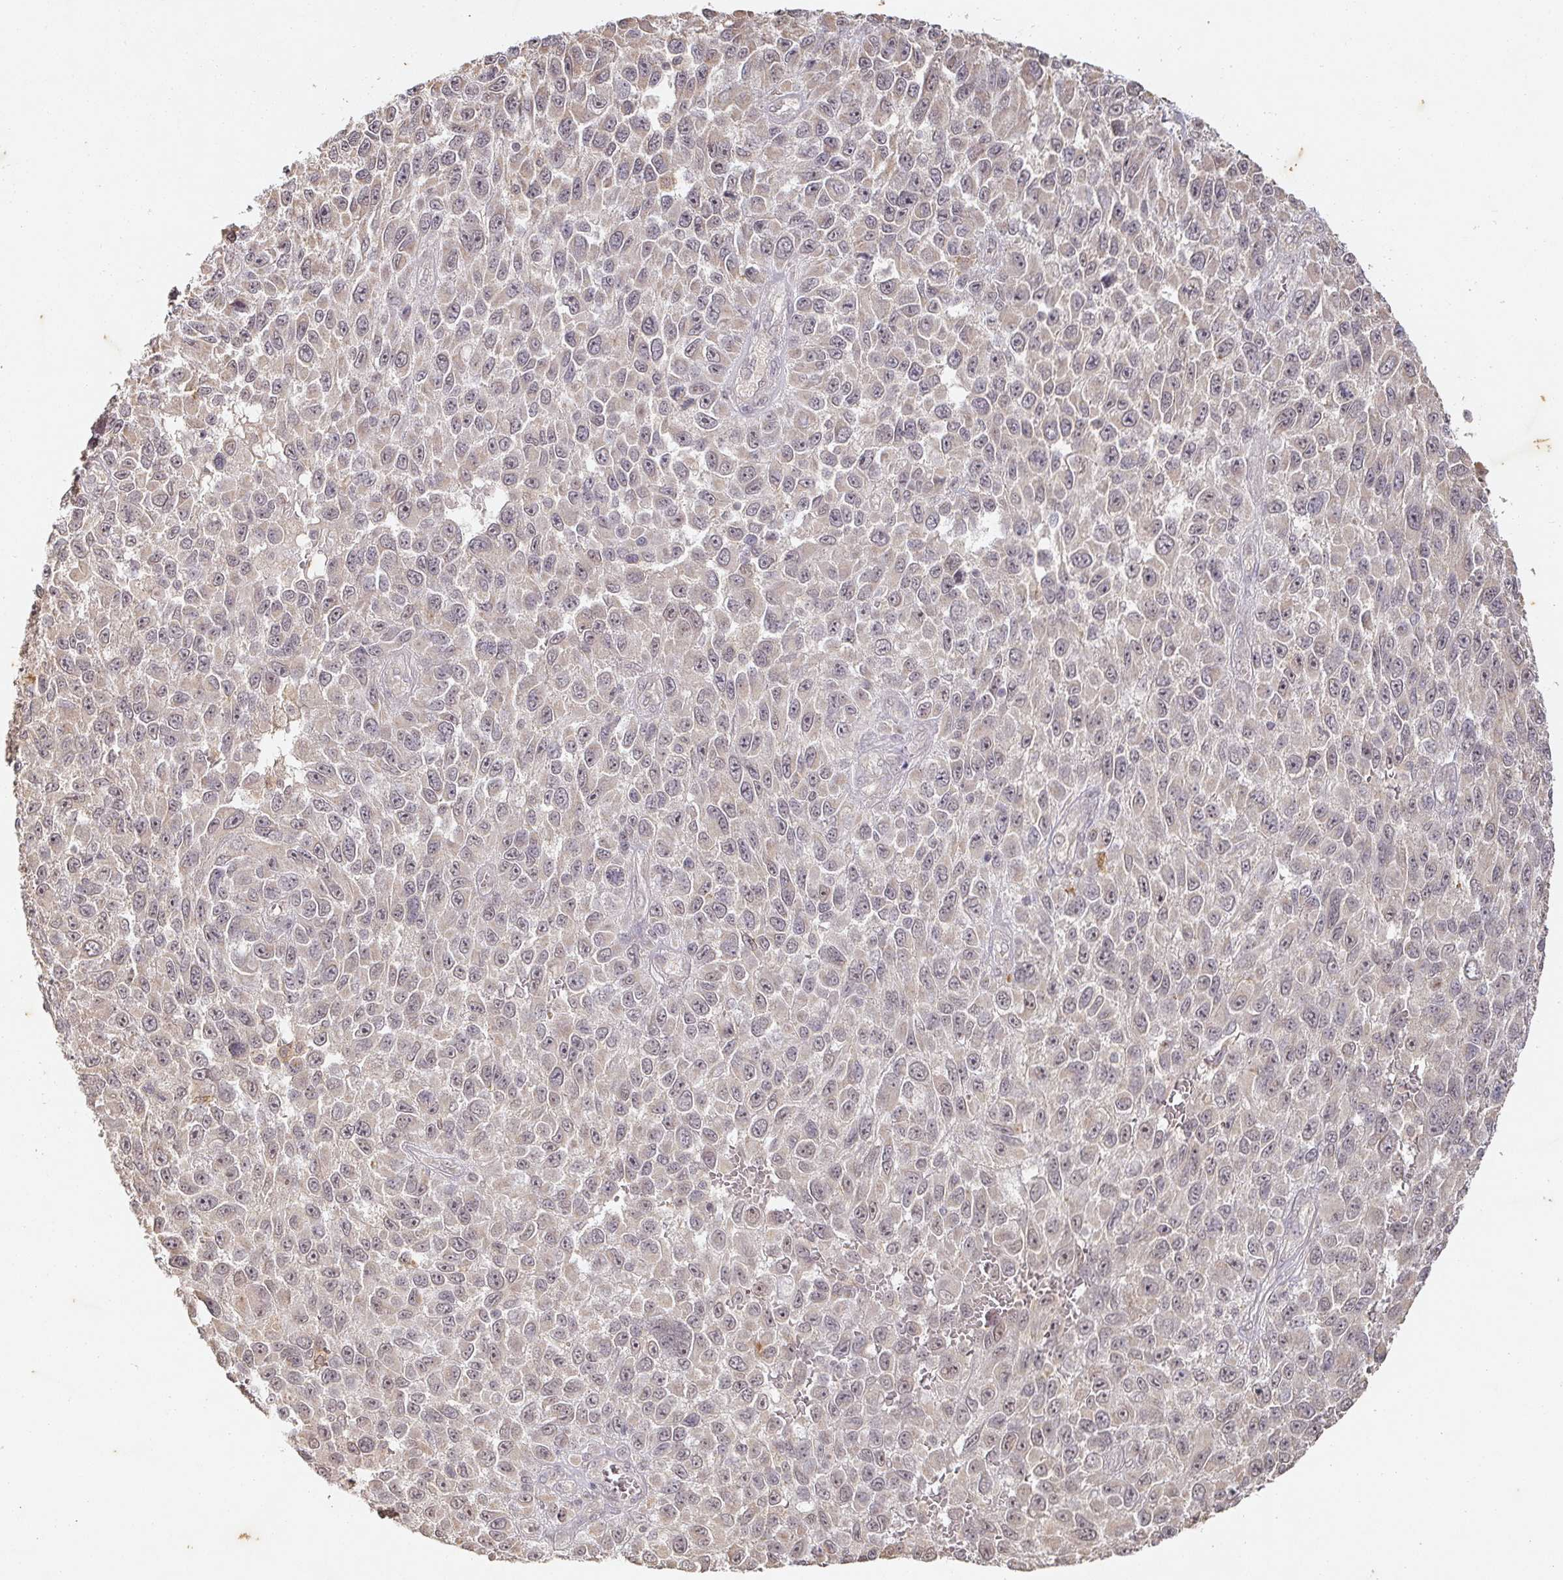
{"staining": {"intensity": "negative", "quantity": "none", "location": "none"}, "tissue": "melanoma", "cell_type": "Tumor cells", "image_type": "cancer", "snomed": [{"axis": "morphology", "description": "Normal tissue, NOS"}, {"axis": "morphology", "description": "Malignant melanoma, NOS"}, {"axis": "topography", "description": "Skin"}], "caption": "Immunohistochemistry of malignant melanoma reveals no staining in tumor cells.", "gene": "CAPN5", "patient": {"sex": "female", "age": 96}}